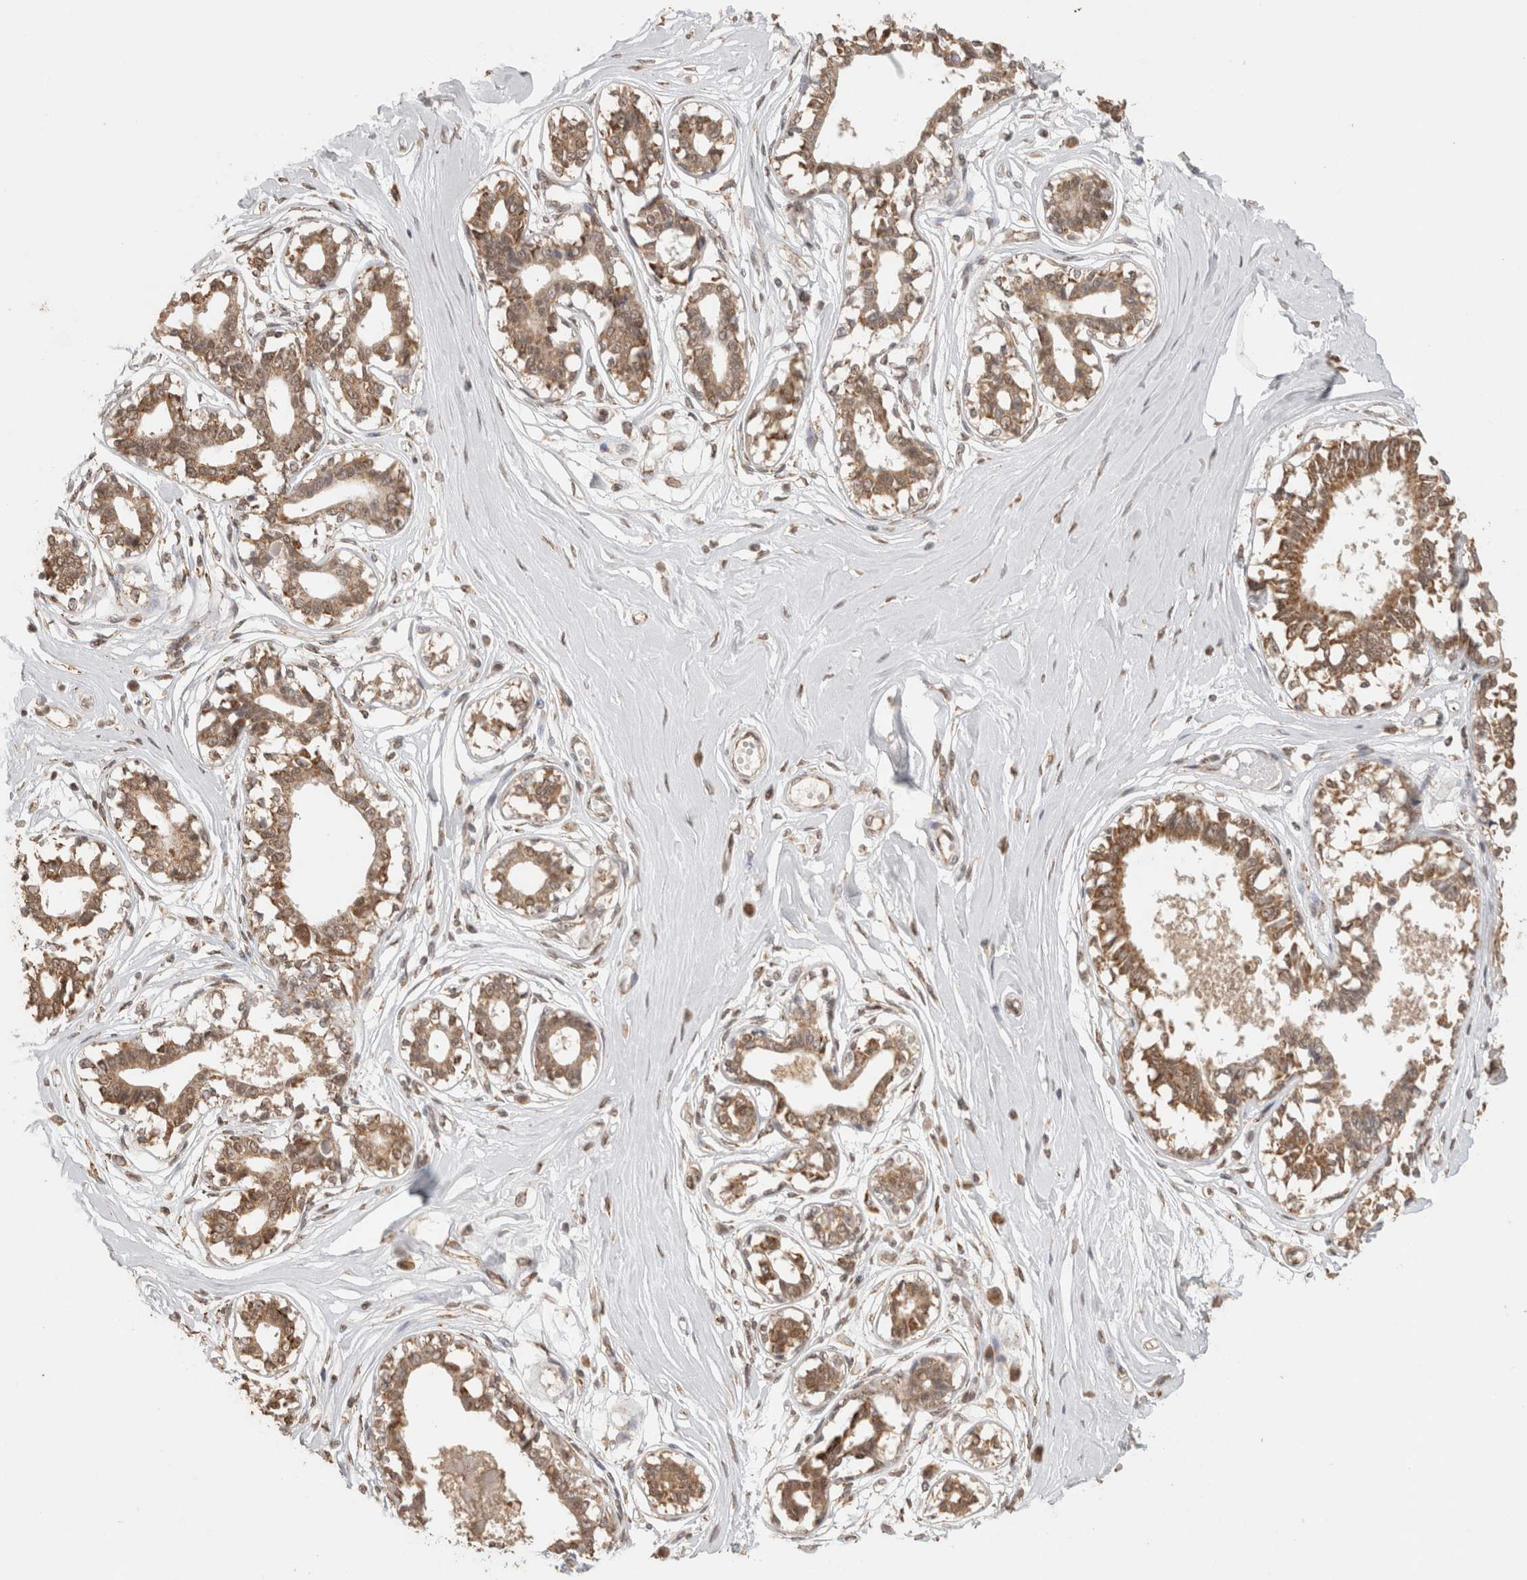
{"staining": {"intensity": "weak", "quantity": ">75%", "location": "cytoplasmic/membranous"}, "tissue": "breast", "cell_type": "Adipocytes", "image_type": "normal", "snomed": [{"axis": "morphology", "description": "Normal tissue, NOS"}, {"axis": "topography", "description": "Breast"}], "caption": "Brown immunohistochemical staining in benign human breast demonstrates weak cytoplasmic/membranous expression in approximately >75% of adipocytes. The protein of interest is stained brown, and the nuclei are stained in blue (DAB (3,3'-diaminobenzidine) IHC with brightfield microscopy, high magnification).", "gene": "BNIP3L", "patient": {"sex": "female", "age": 45}}